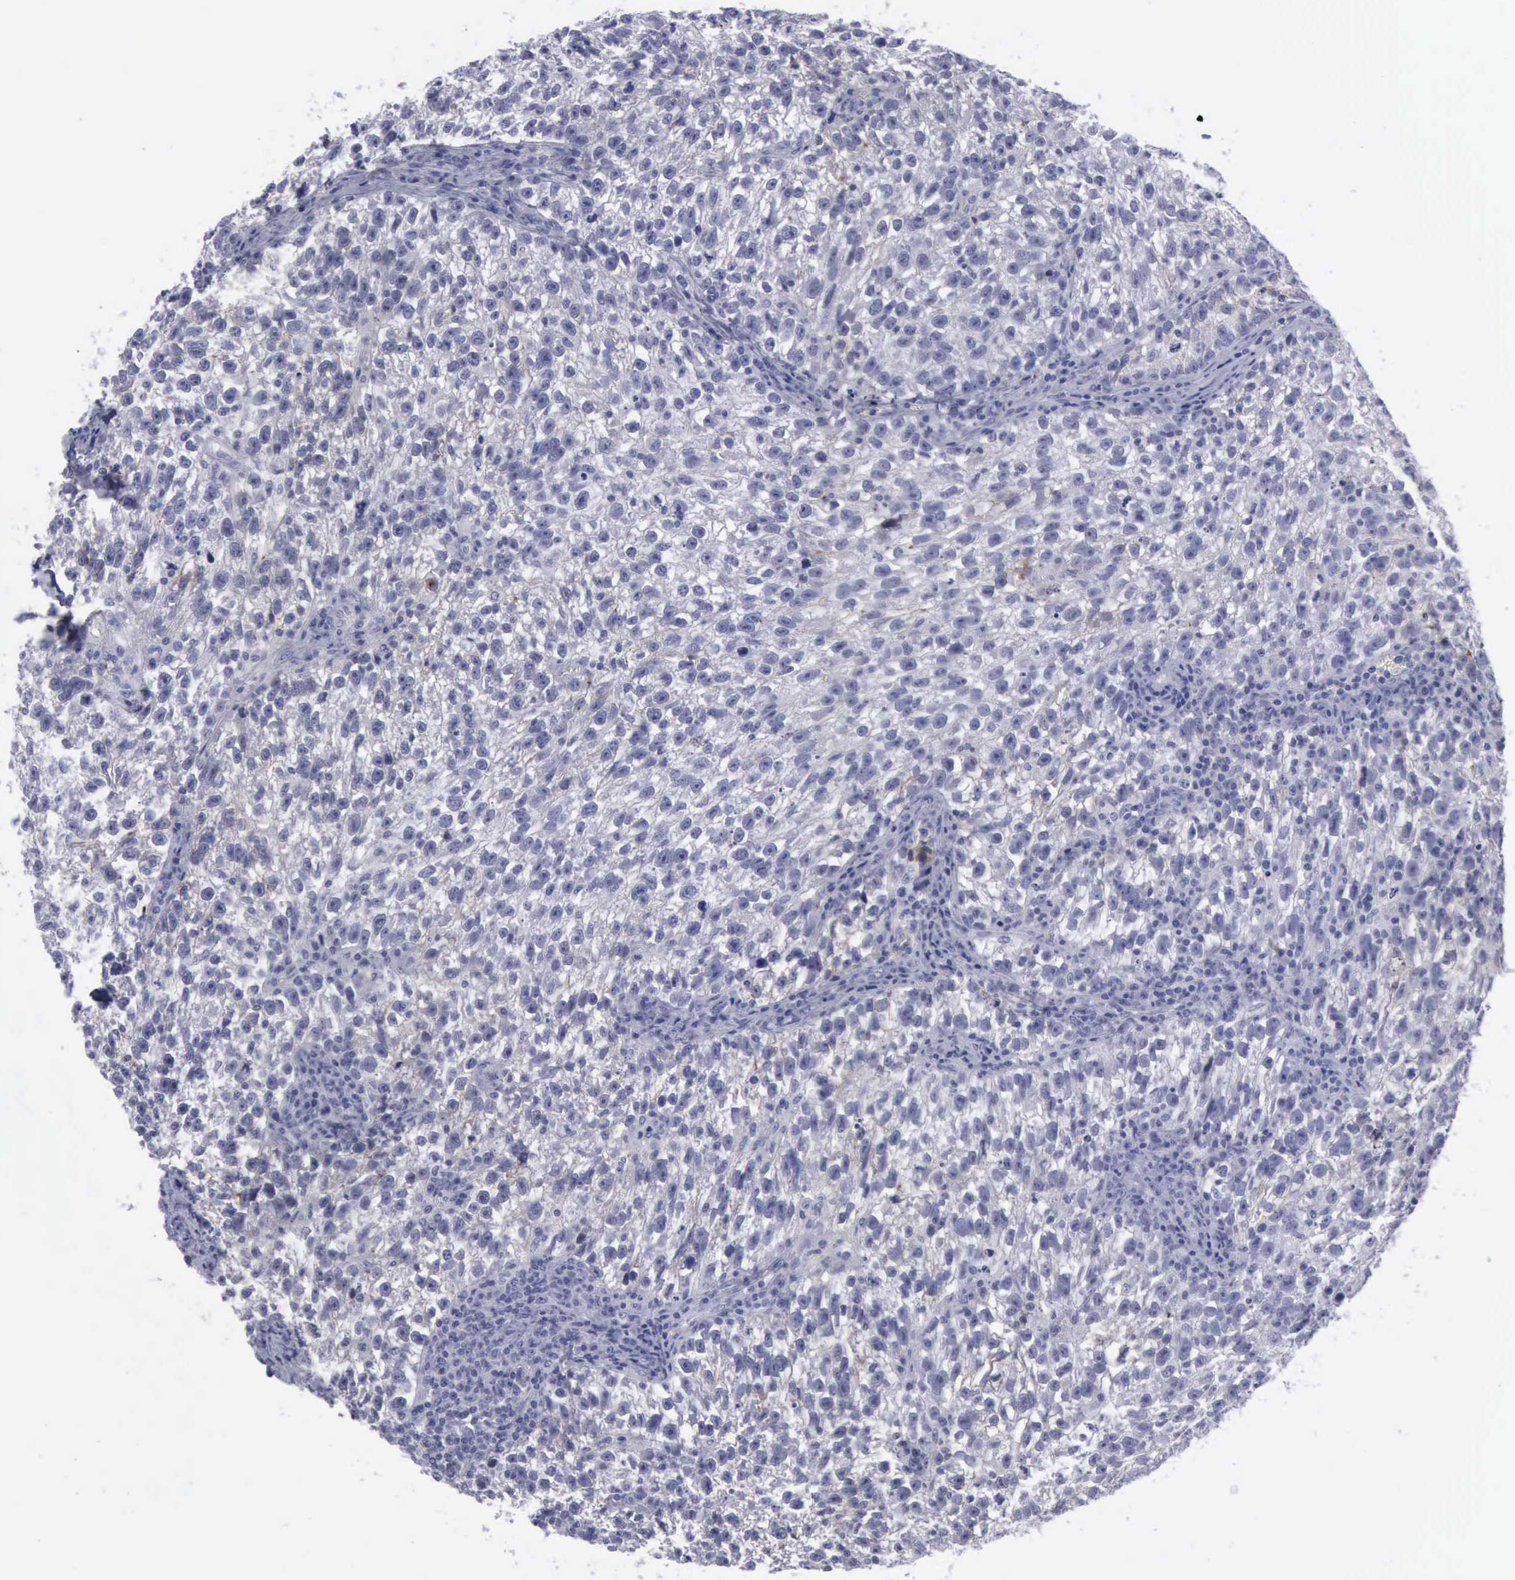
{"staining": {"intensity": "negative", "quantity": "none", "location": "none"}, "tissue": "testis cancer", "cell_type": "Tumor cells", "image_type": "cancer", "snomed": [{"axis": "morphology", "description": "Seminoma, NOS"}, {"axis": "topography", "description": "Testis"}], "caption": "Tumor cells show no significant protein expression in testis seminoma.", "gene": "CDH2", "patient": {"sex": "male", "age": 38}}